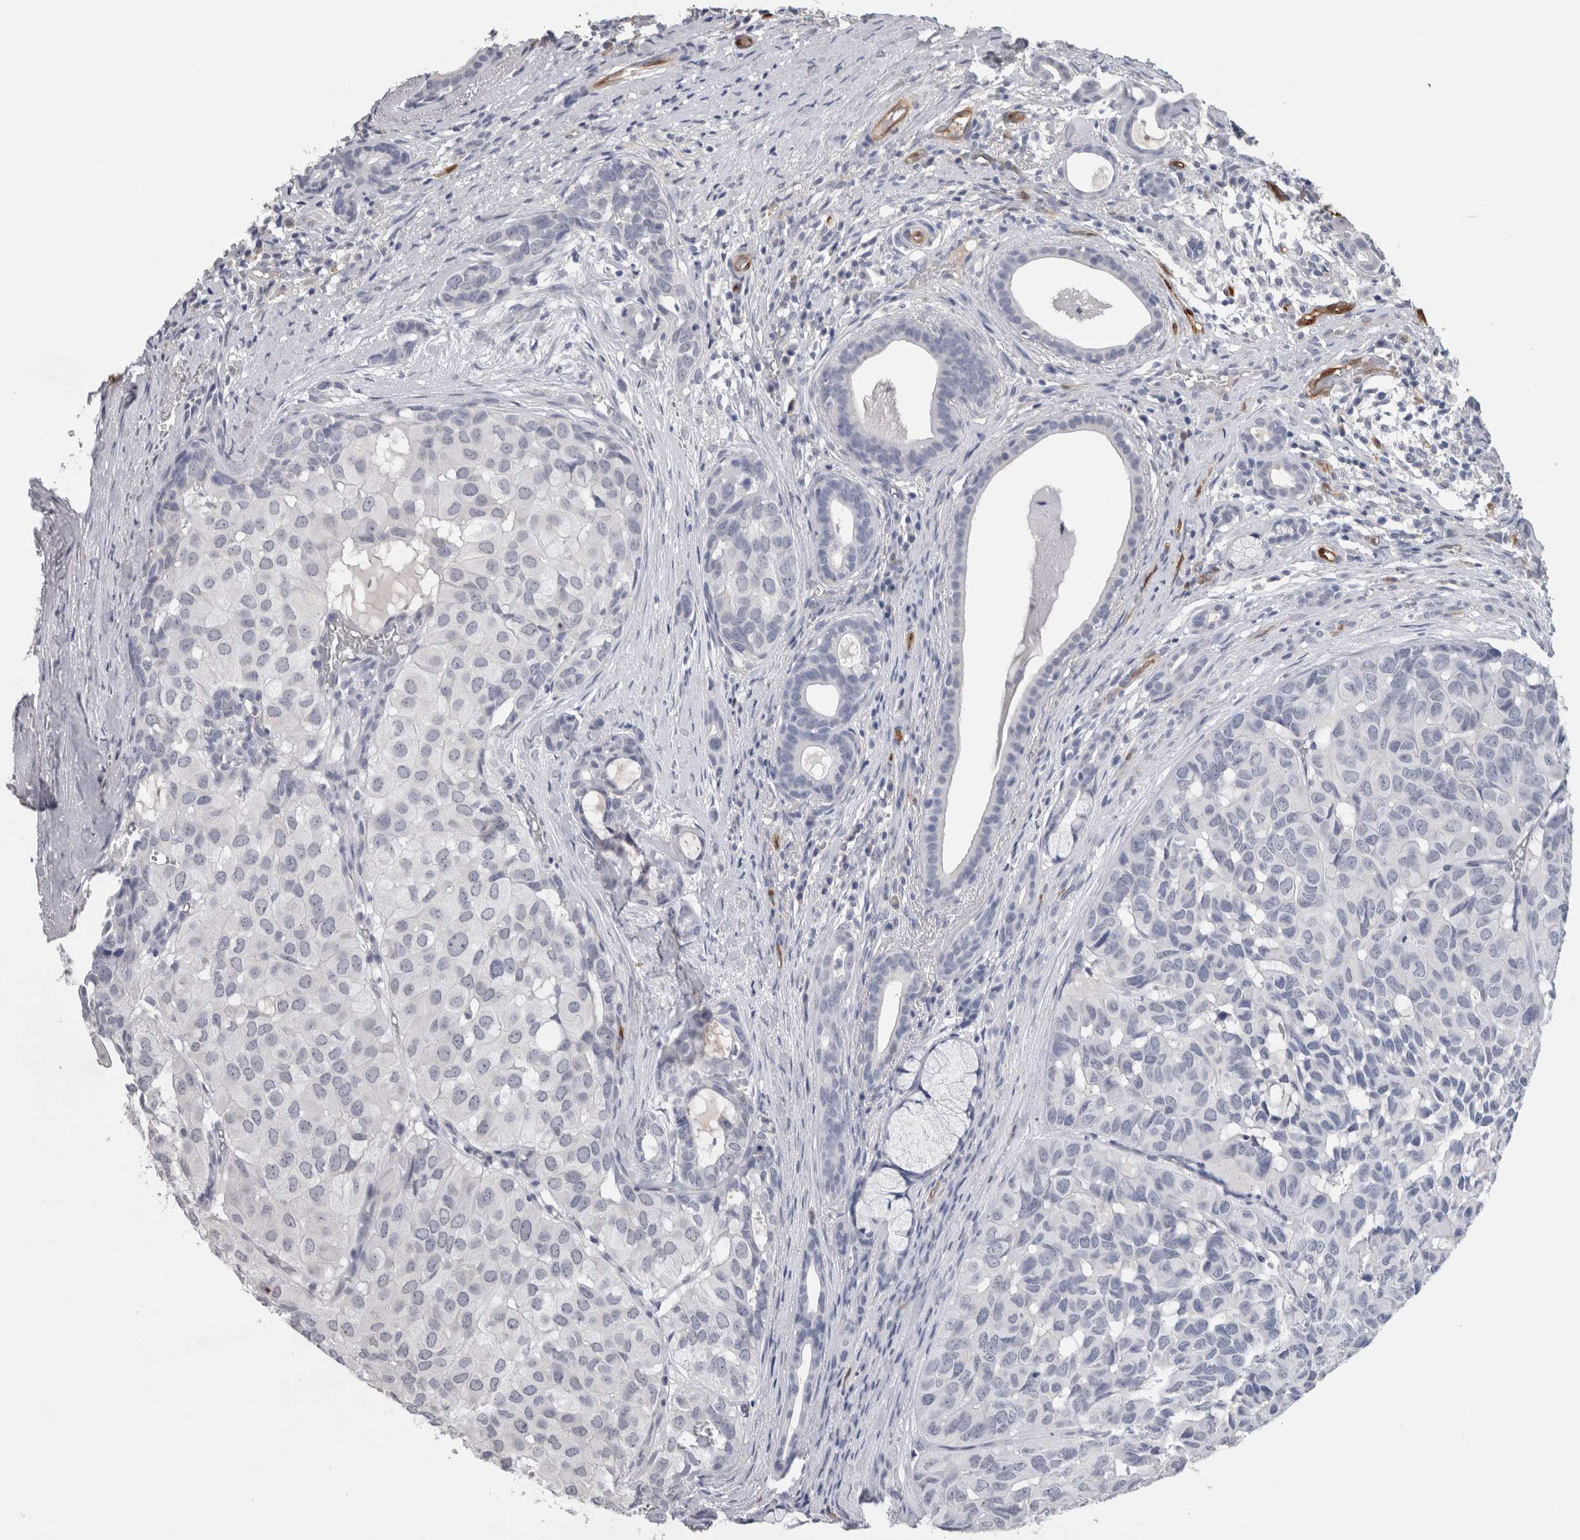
{"staining": {"intensity": "negative", "quantity": "none", "location": "none"}, "tissue": "head and neck cancer", "cell_type": "Tumor cells", "image_type": "cancer", "snomed": [{"axis": "morphology", "description": "Adenocarcinoma, NOS"}, {"axis": "topography", "description": "Salivary gland, NOS"}, {"axis": "topography", "description": "Head-Neck"}], "caption": "This is an immunohistochemistry micrograph of human head and neck cancer (adenocarcinoma). There is no staining in tumor cells.", "gene": "FABP4", "patient": {"sex": "female", "age": 76}}